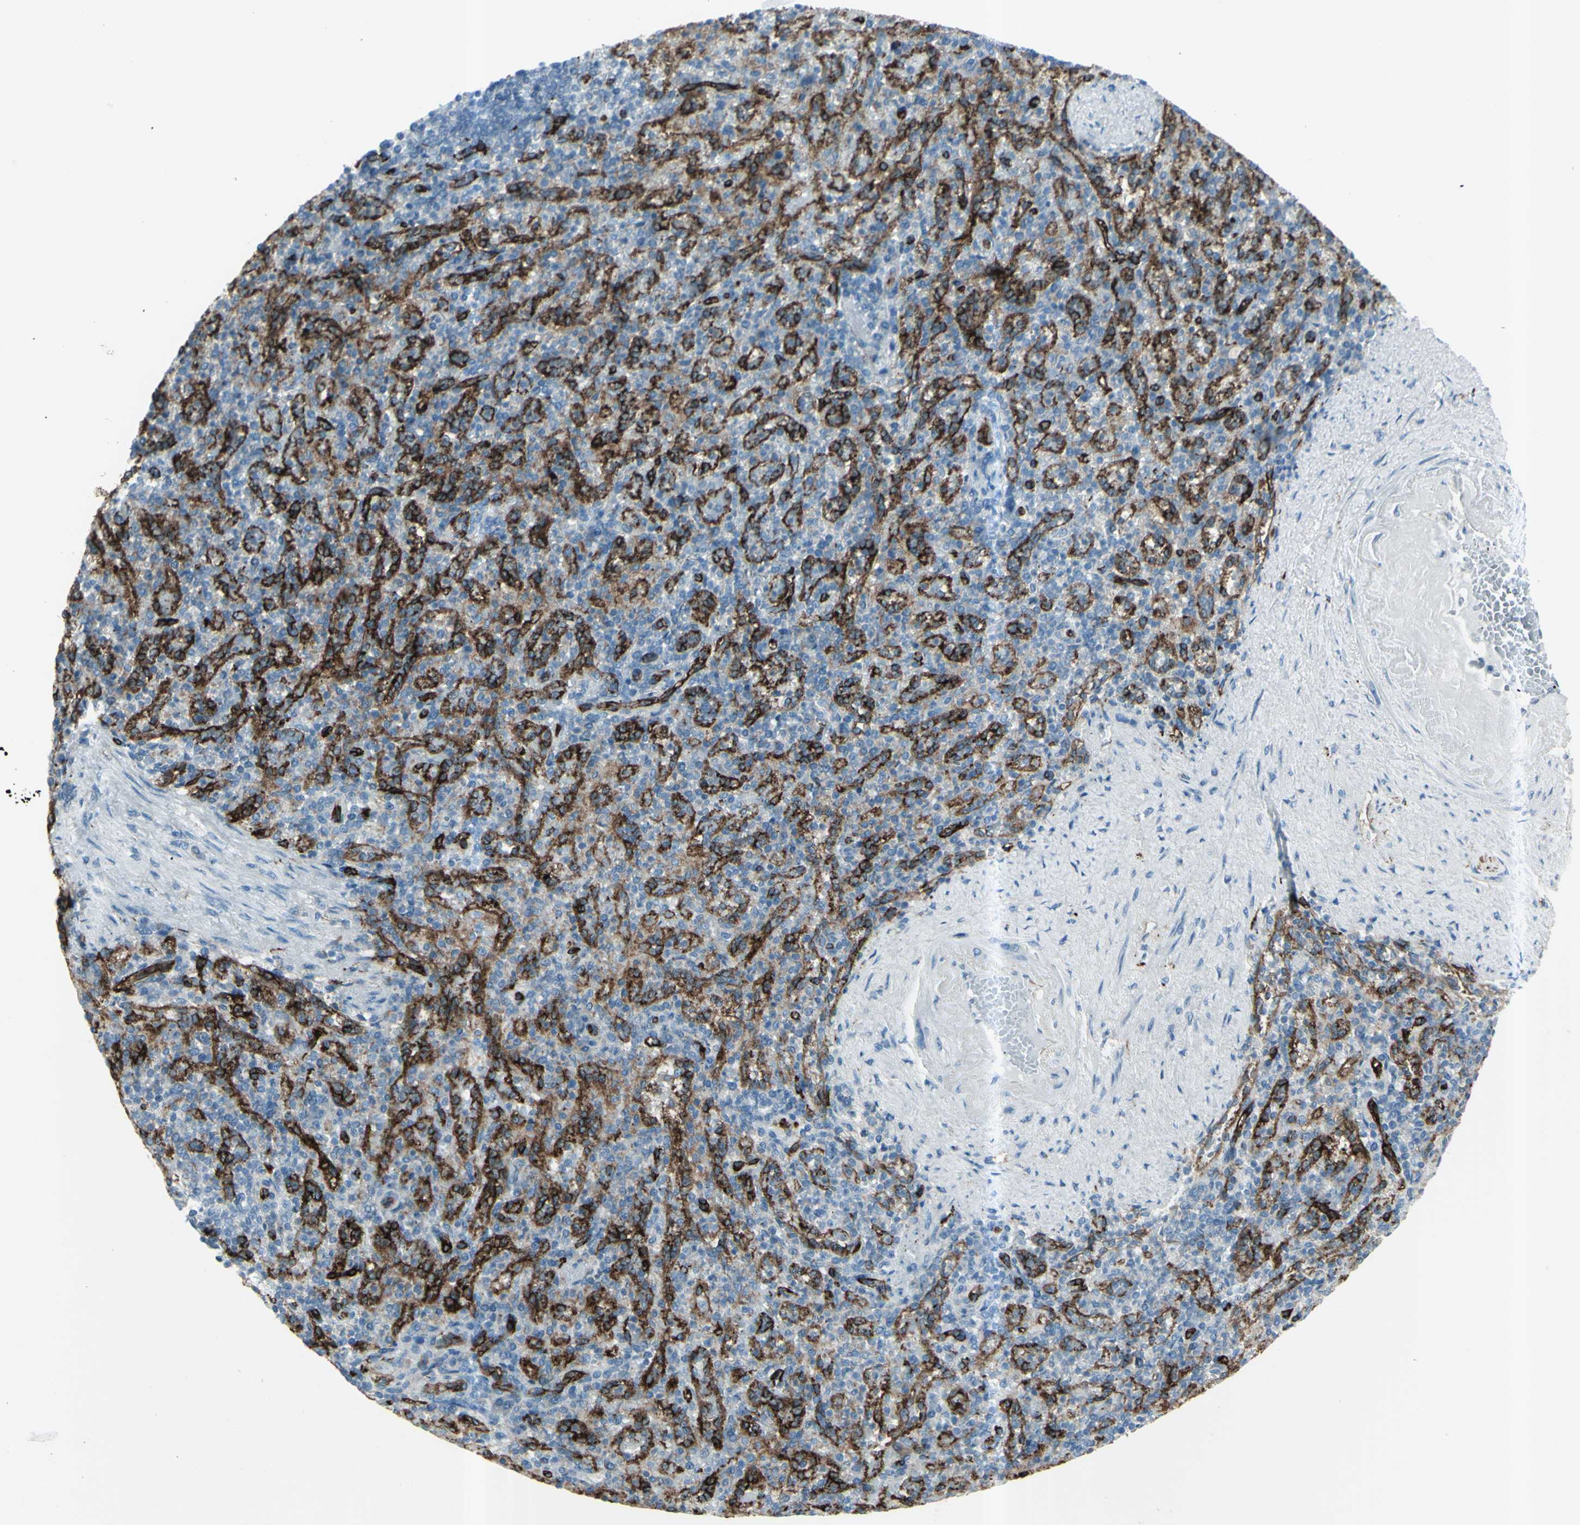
{"staining": {"intensity": "negative", "quantity": "none", "location": "none"}, "tissue": "spleen", "cell_type": "Cells in red pulp", "image_type": "normal", "snomed": [{"axis": "morphology", "description": "Normal tissue, NOS"}, {"axis": "topography", "description": "Spleen"}], "caption": "Image shows no protein positivity in cells in red pulp of normal spleen. The staining was performed using DAB to visualize the protein expression in brown, while the nuclei were stained in blue with hematoxylin (Magnification: 20x).", "gene": "GPR34", "patient": {"sex": "female", "age": 74}}